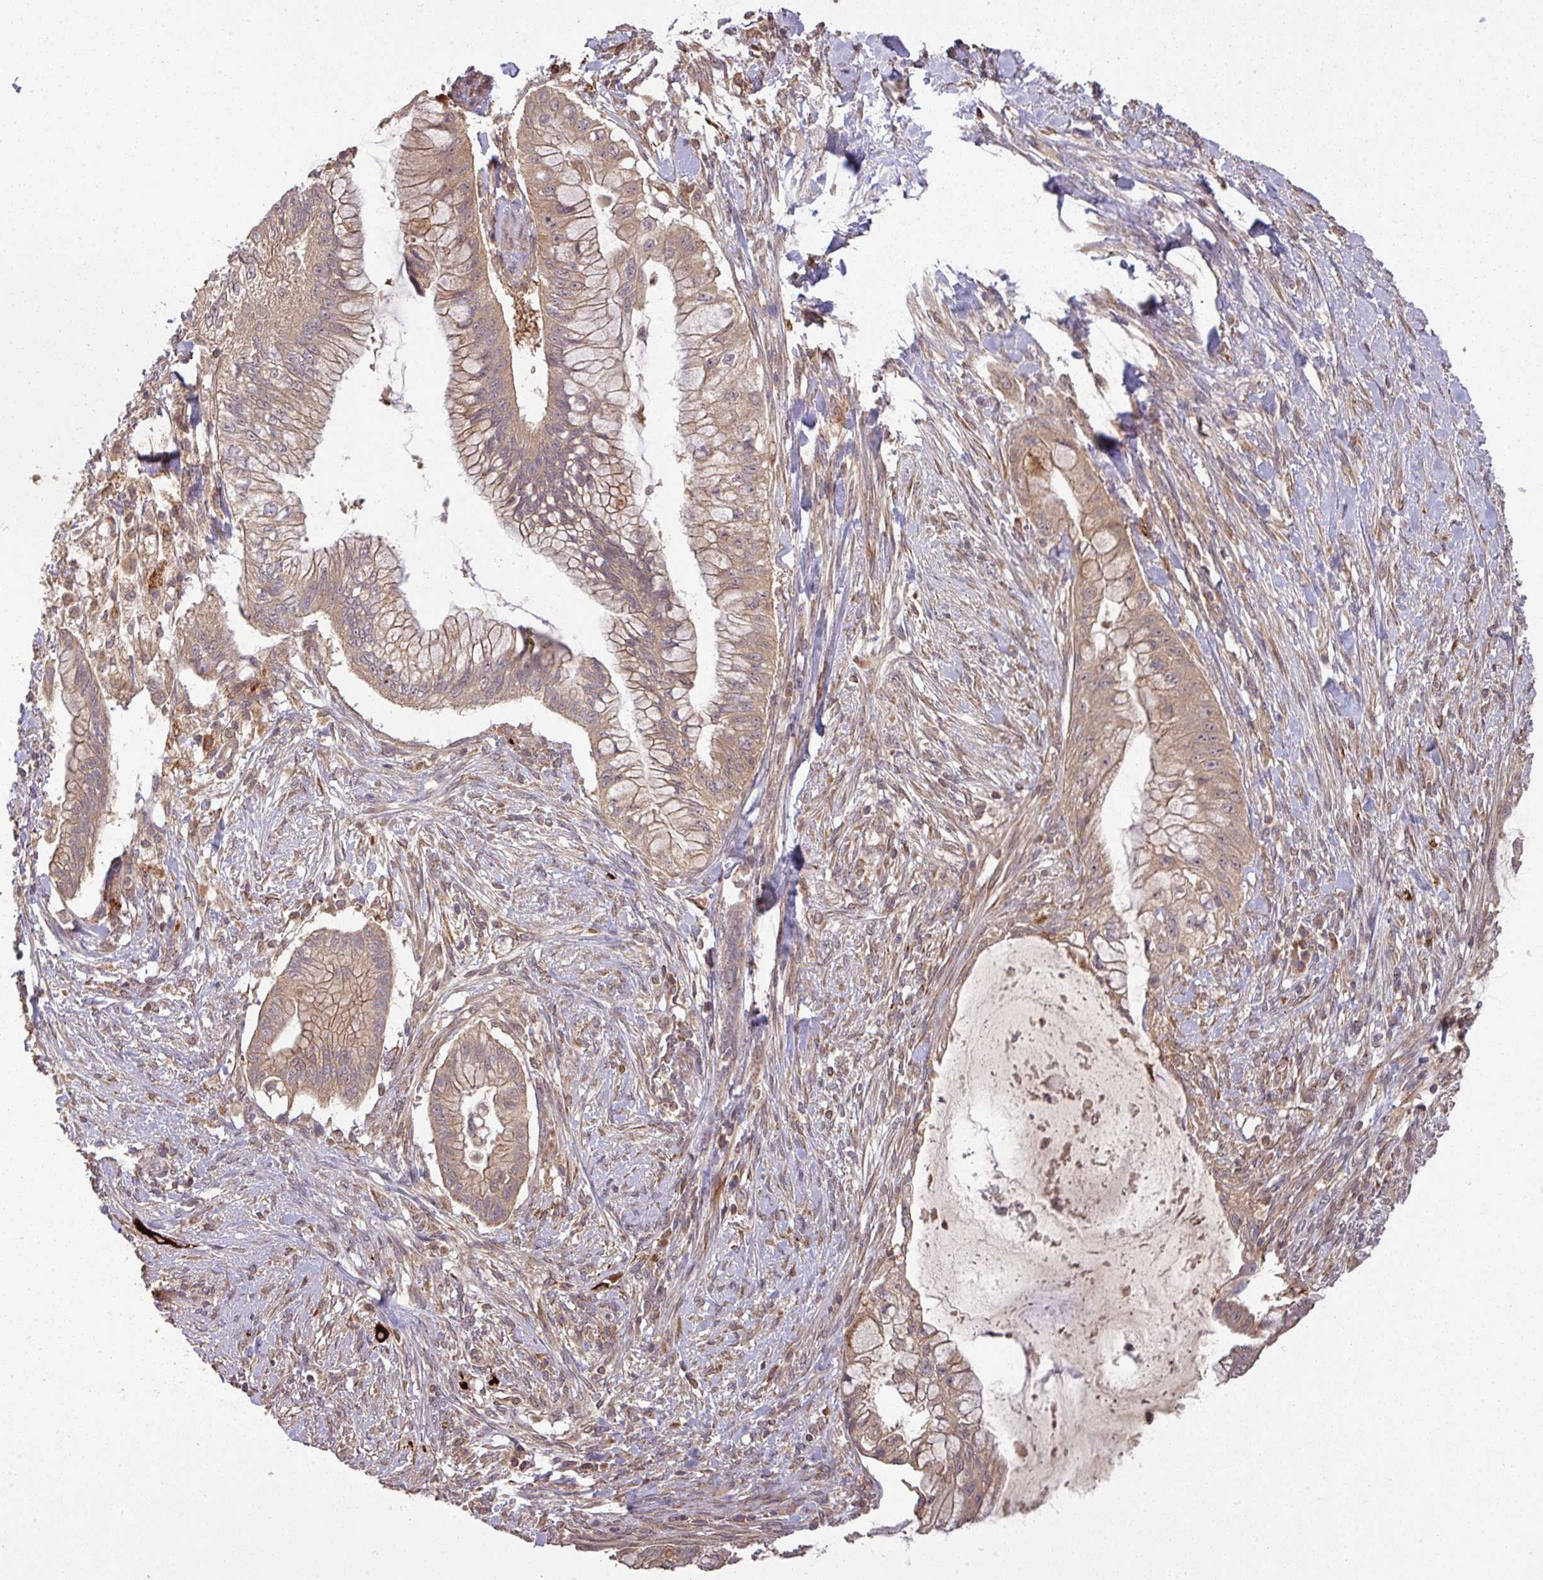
{"staining": {"intensity": "moderate", "quantity": ">75%", "location": "cytoplasmic/membranous"}, "tissue": "pancreatic cancer", "cell_type": "Tumor cells", "image_type": "cancer", "snomed": [{"axis": "morphology", "description": "Adenocarcinoma, NOS"}, {"axis": "topography", "description": "Pancreas"}], "caption": "A medium amount of moderate cytoplasmic/membranous staining is appreciated in approximately >75% of tumor cells in pancreatic cancer tissue. (IHC, brightfield microscopy, high magnification).", "gene": "CCDC121", "patient": {"sex": "male", "age": 48}}